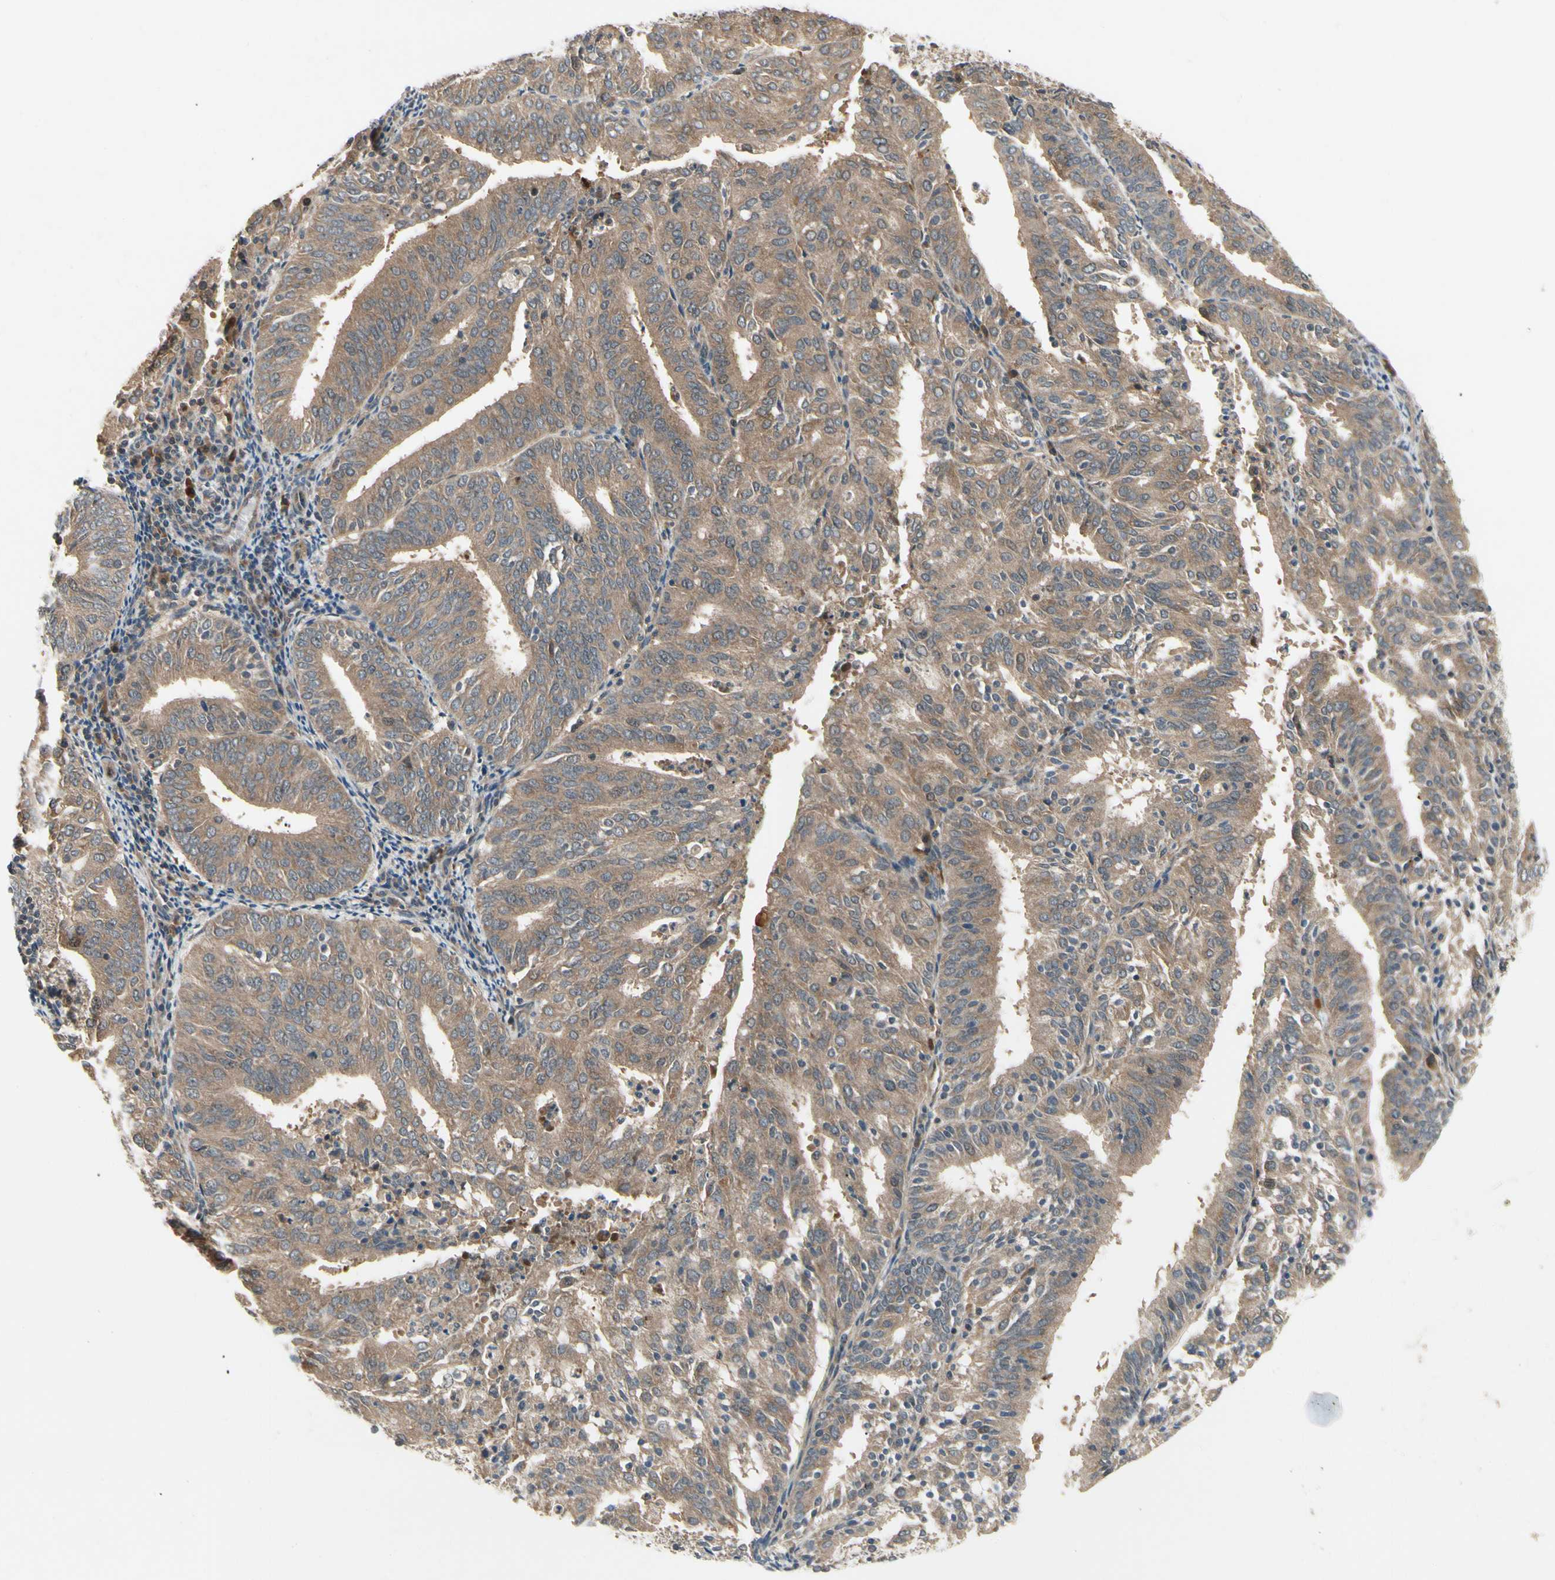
{"staining": {"intensity": "moderate", "quantity": ">75%", "location": "cytoplasmic/membranous"}, "tissue": "endometrial cancer", "cell_type": "Tumor cells", "image_type": "cancer", "snomed": [{"axis": "morphology", "description": "Adenocarcinoma, NOS"}, {"axis": "topography", "description": "Uterus"}], "caption": "An image of human endometrial adenocarcinoma stained for a protein reveals moderate cytoplasmic/membranous brown staining in tumor cells.", "gene": "RNF14", "patient": {"sex": "female", "age": 60}}